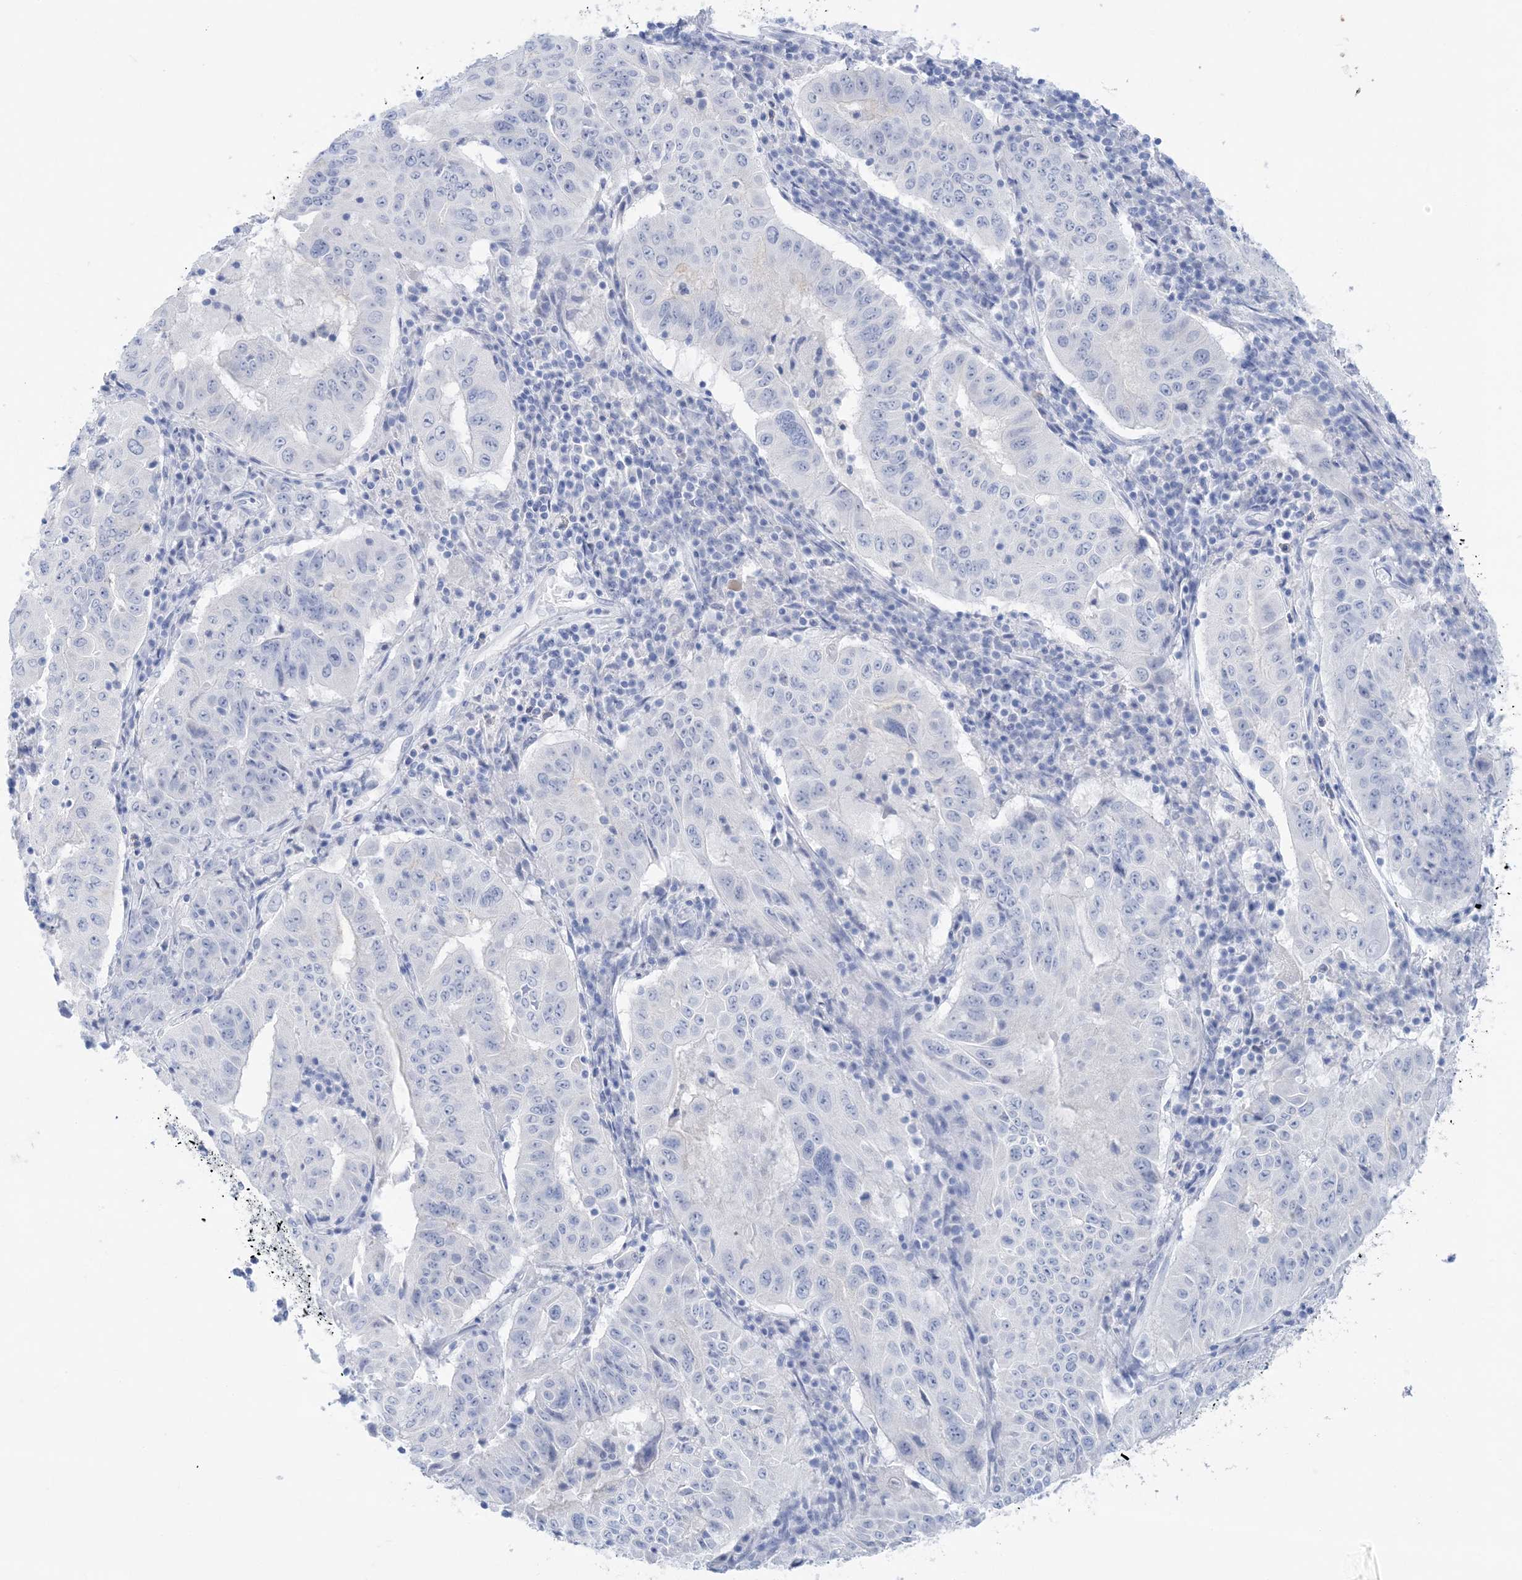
{"staining": {"intensity": "negative", "quantity": "none", "location": "none"}, "tissue": "pancreatic cancer", "cell_type": "Tumor cells", "image_type": "cancer", "snomed": [{"axis": "morphology", "description": "Adenocarcinoma, NOS"}, {"axis": "topography", "description": "Pancreas"}], "caption": "Histopathology image shows no significant protein positivity in tumor cells of pancreatic adenocarcinoma.", "gene": "SH3YL1", "patient": {"sex": "male", "age": 63}}